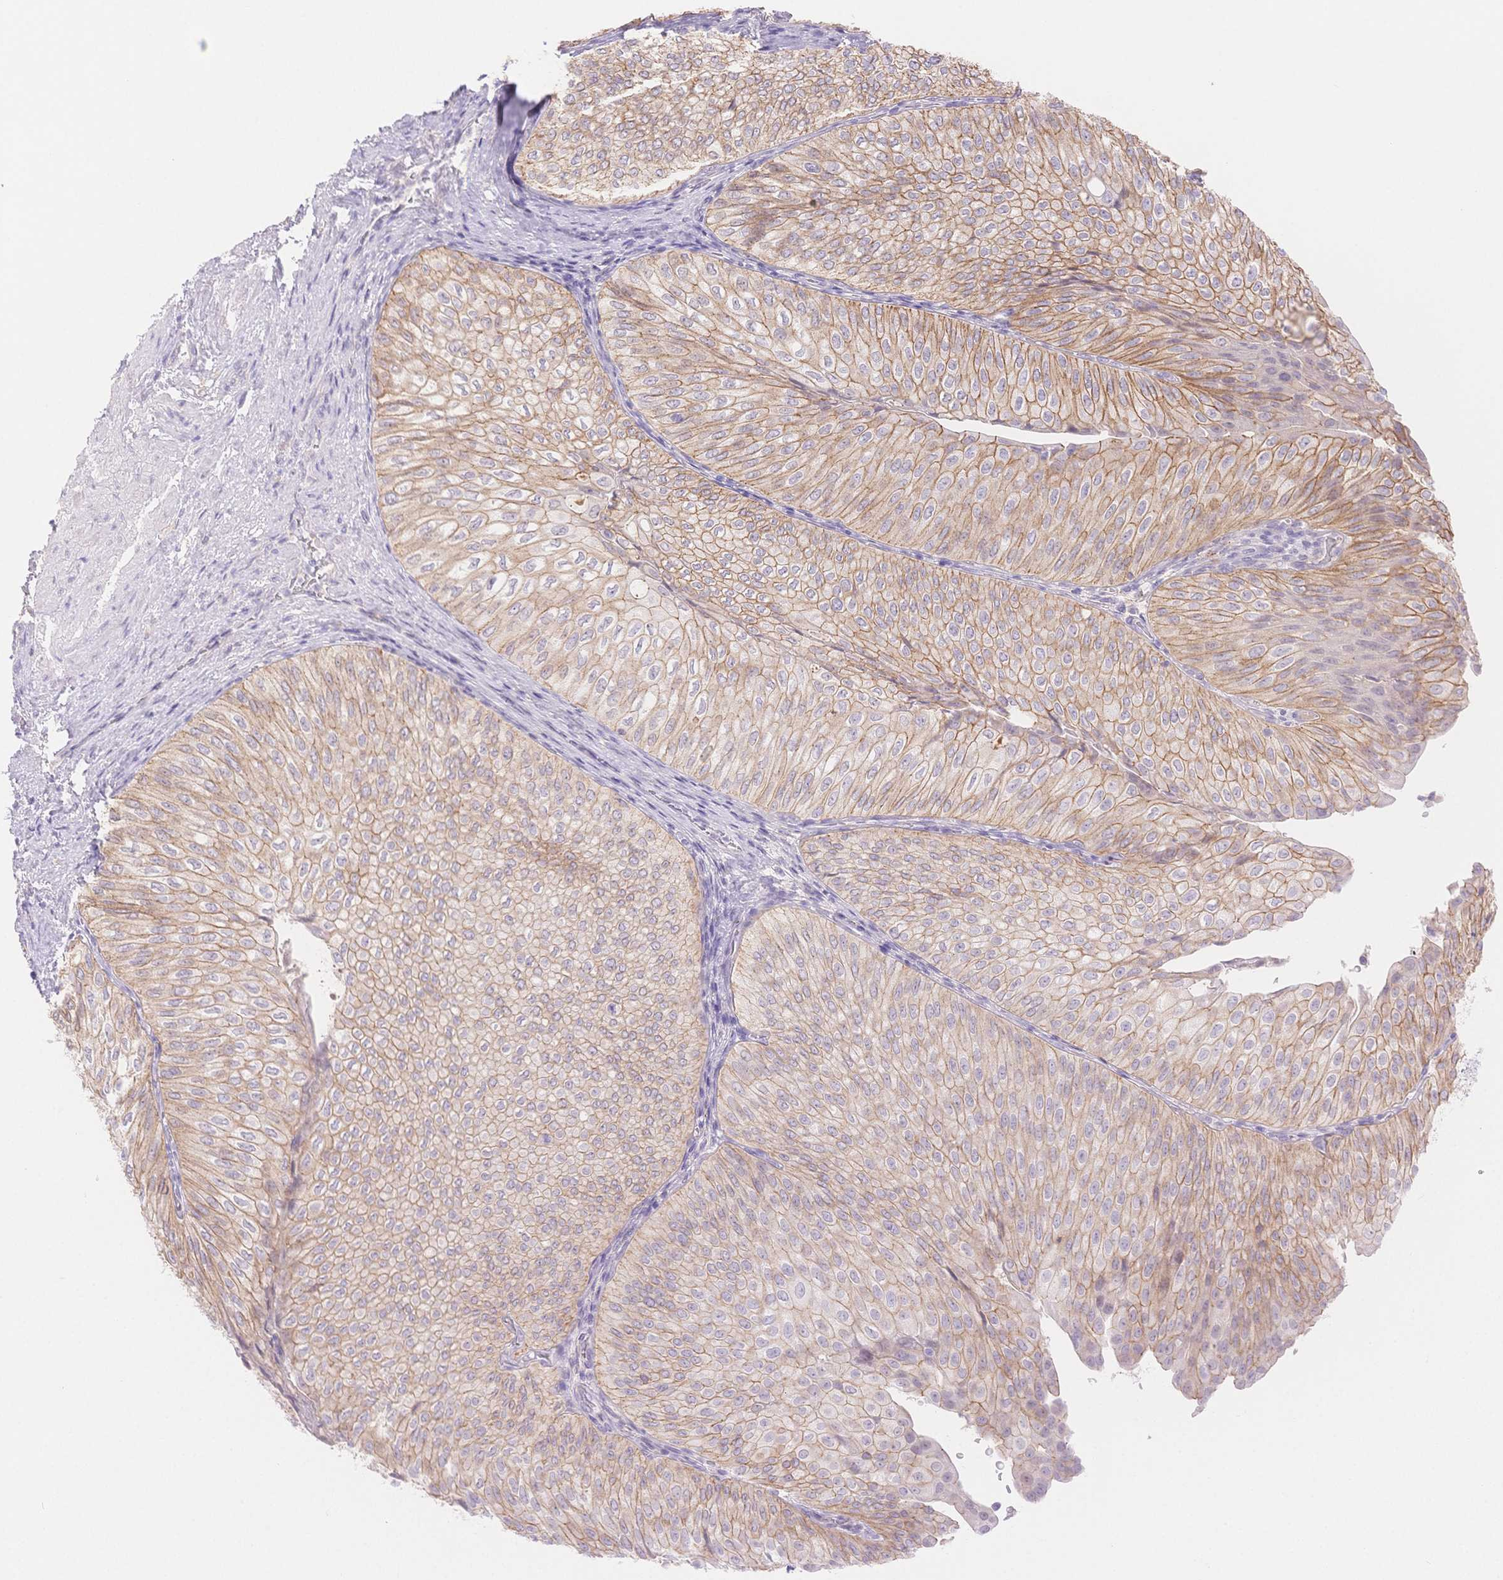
{"staining": {"intensity": "weak", "quantity": ">75%", "location": "cytoplasmic/membranous"}, "tissue": "urothelial cancer", "cell_type": "Tumor cells", "image_type": "cancer", "snomed": [{"axis": "morphology", "description": "Urothelial carcinoma, NOS"}, {"axis": "topography", "description": "Urinary bladder"}], "caption": "Immunohistochemistry staining of urothelial cancer, which reveals low levels of weak cytoplasmic/membranous expression in approximately >75% of tumor cells indicating weak cytoplasmic/membranous protein positivity. The staining was performed using DAB (brown) for protein detection and nuclei were counterstained in hematoxylin (blue).", "gene": "WDR54", "patient": {"sex": "male", "age": 62}}